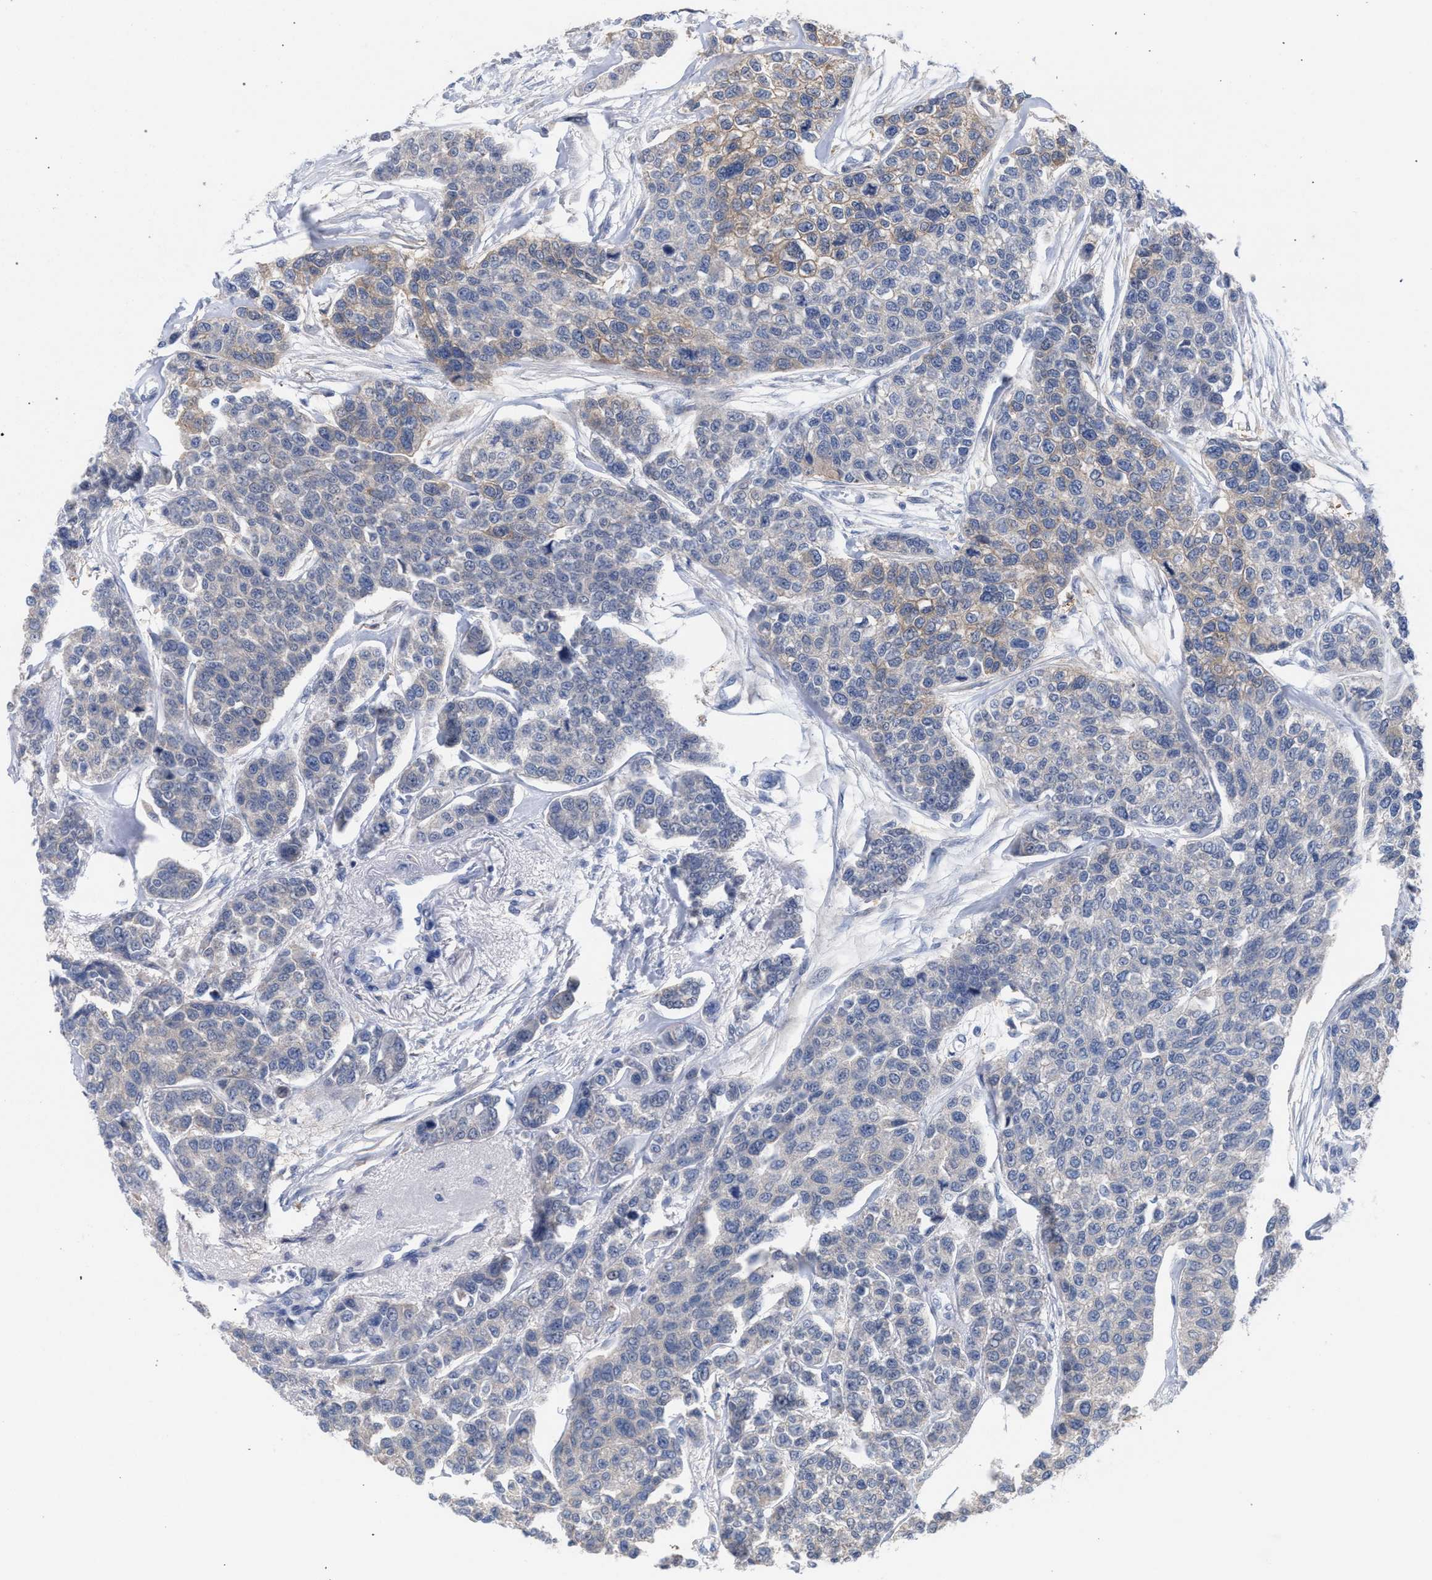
{"staining": {"intensity": "weak", "quantity": "<25%", "location": "cytoplasmic/membranous"}, "tissue": "breast cancer", "cell_type": "Tumor cells", "image_type": "cancer", "snomed": [{"axis": "morphology", "description": "Duct carcinoma"}, {"axis": "topography", "description": "Breast"}], "caption": "Photomicrograph shows no significant protein staining in tumor cells of breast cancer. The staining was performed using DAB to visualize the protein expression in brown, while the nuclei were stained in blue with hematoxylin (Magnification: 20x).", "gene": "FHOD3", "patient": {"sex": "female", "age": 51}}